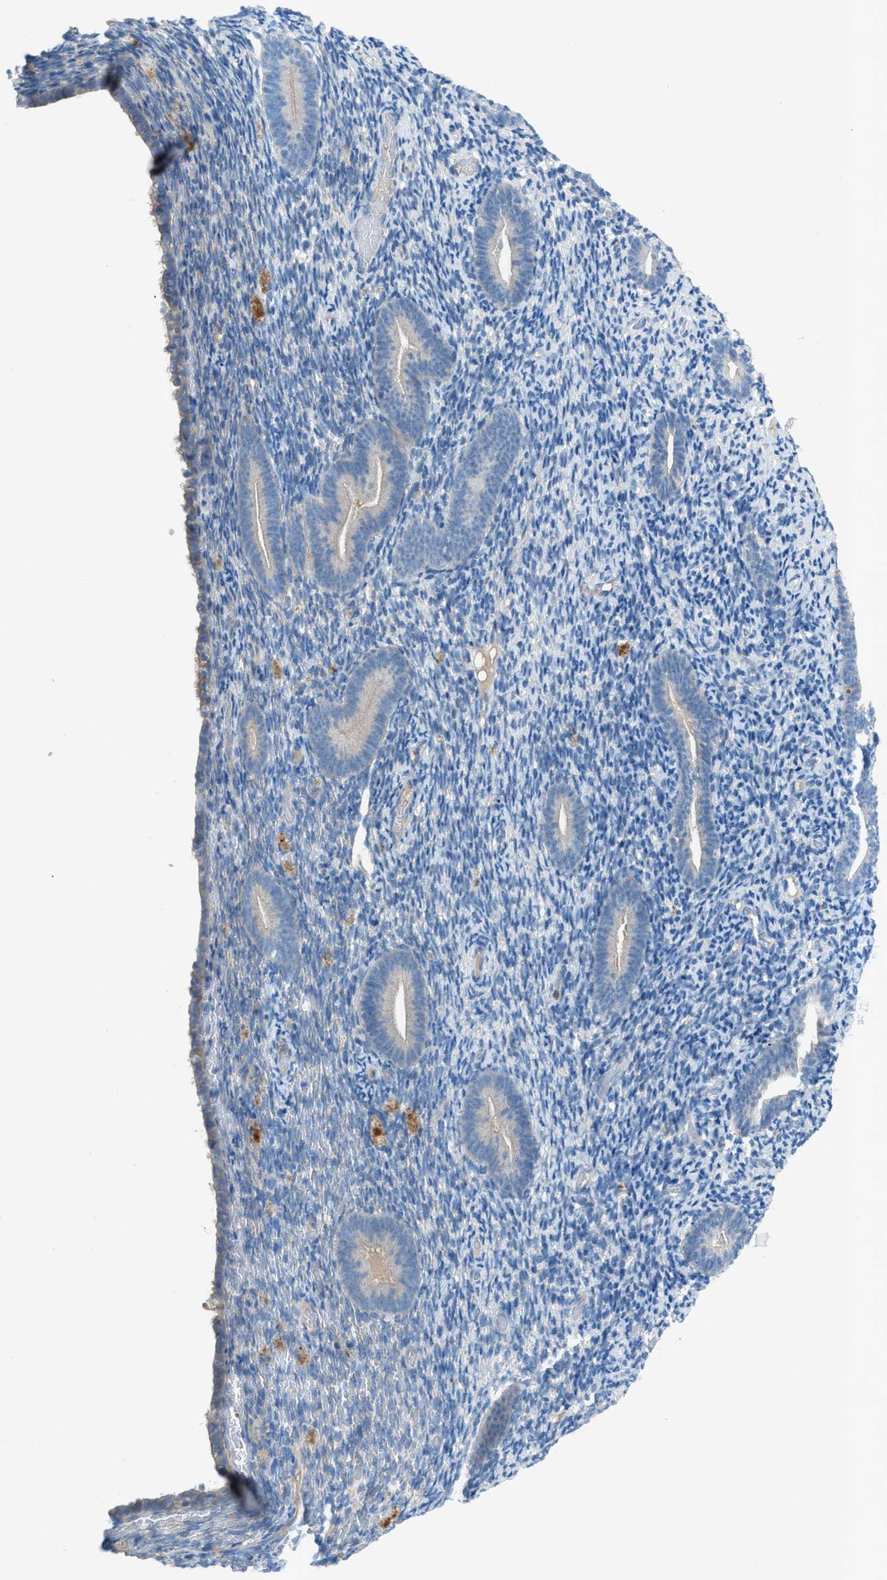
{"staining": {"intensity": "weak", "quantity": "<25%", "location": "cytoplasmic/membranous"}, "tissue": "endometrium", "cell_type": "Cells in endometrial stroma", "image_type": "normal", "snomed": [{"axis": "morphology", "description": "Normal tissue, NOS"}, {"axis": "topography", "description": "Endometrium"}], "caption": "Image shows no protein positivity in cells in endometrial stroma of normal endometrium. The staining is performed using DAB (3,3'-diaminobenzidine) brown chromogen with nuclei counter-stained in using hematoxylin.", "gene": "C5AR2", "patient": {"sex": "female", "age": 51}}